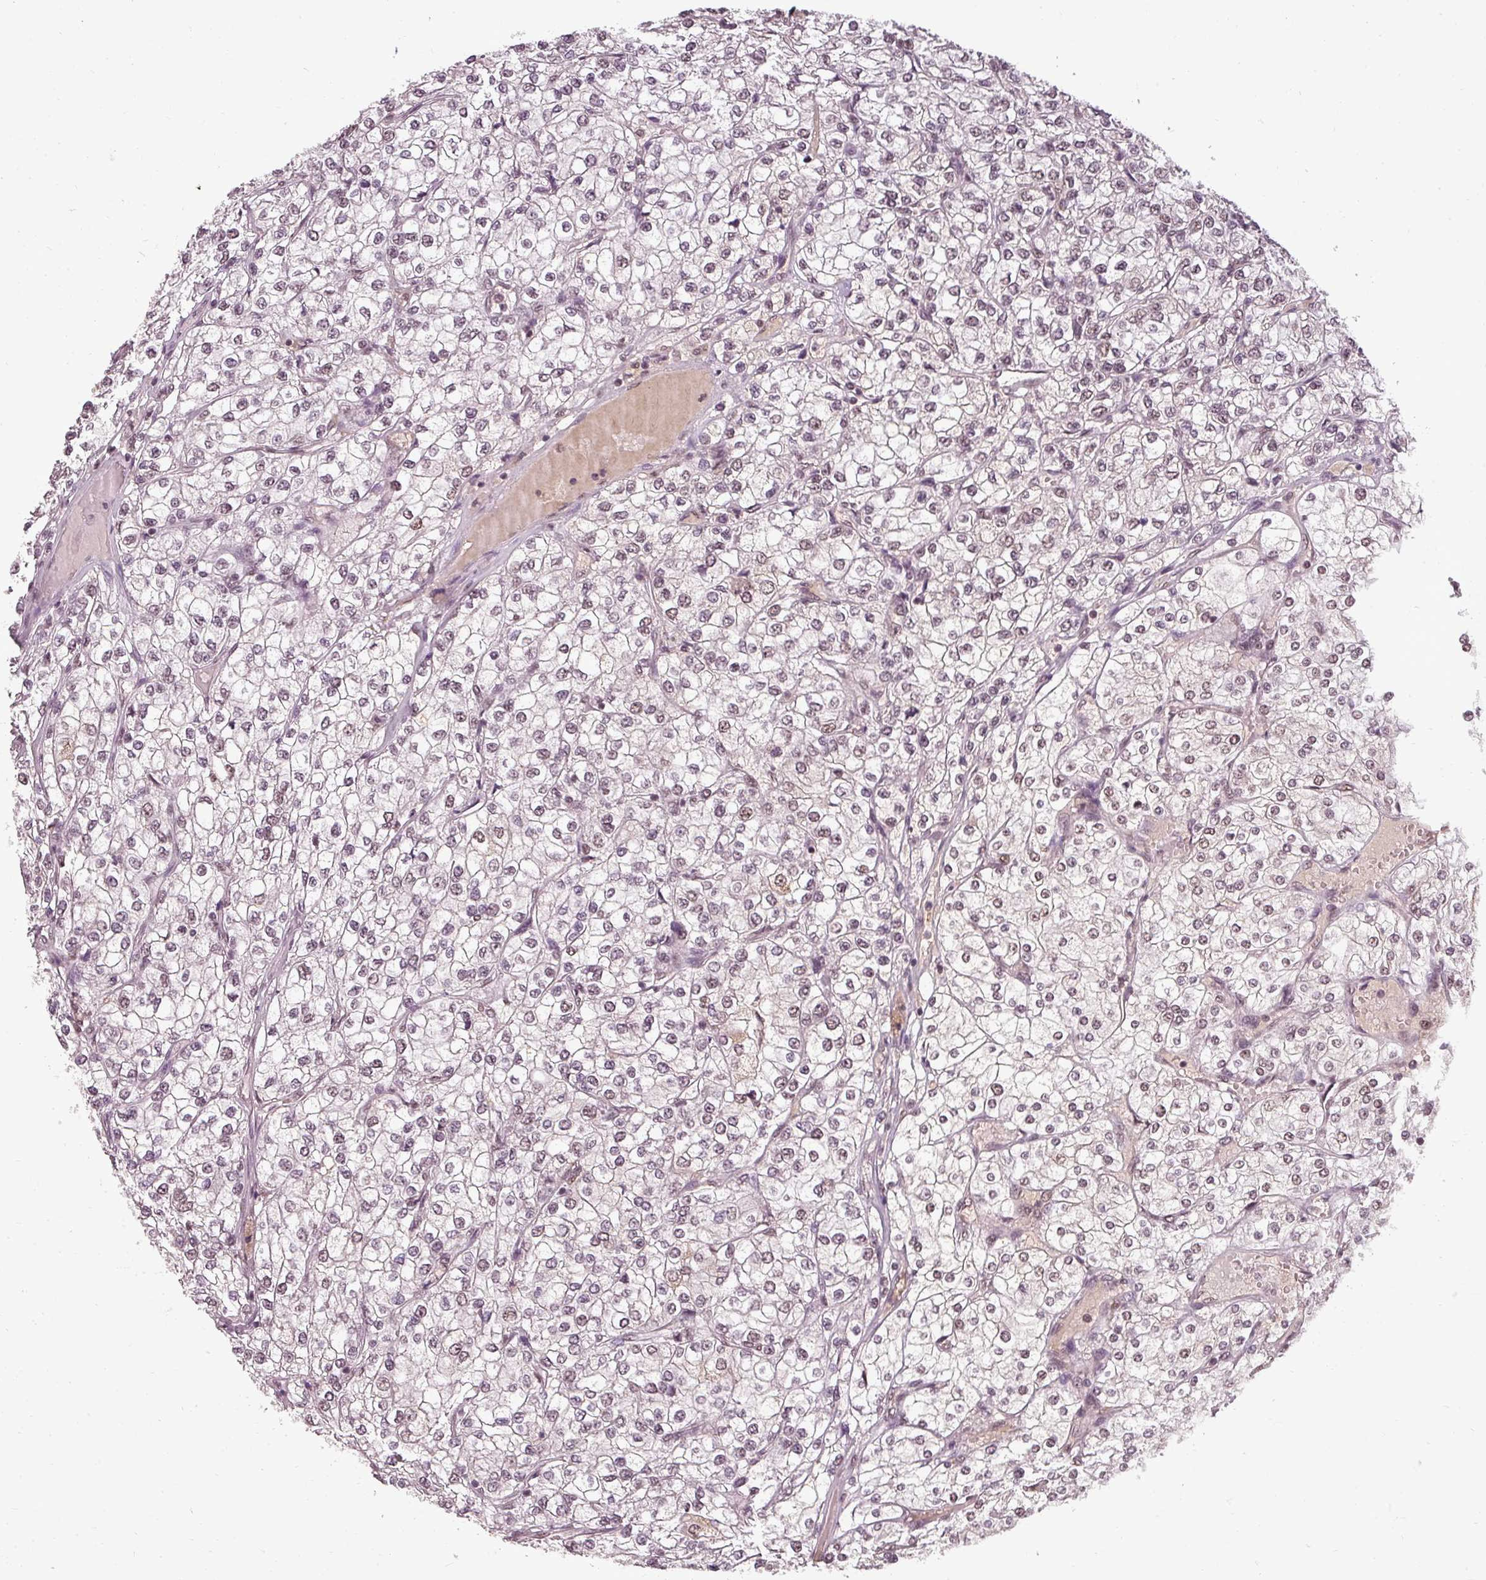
{"staining": {"intensity": "moderate", "quantity": "25%-75%", "location": "nuclear"}, "tissue": "renal cancer", "cell_type": "Tumor cells", "image_type": "cancer", "snomed": [{"axis": "morphology", "description": "Adenocarcinoma, NOS"}, {"axis": "topography", "description": "Kidney"}], "caption": "Moderate nuclear positivity for a protein is appreciated in approximately 25%-75% of tumor cells of adenocarcinoma (renal) using immunohistochemistry (IHC).", "gene": "BCAS3", "patient": {"sex": "male", "age": 80}}